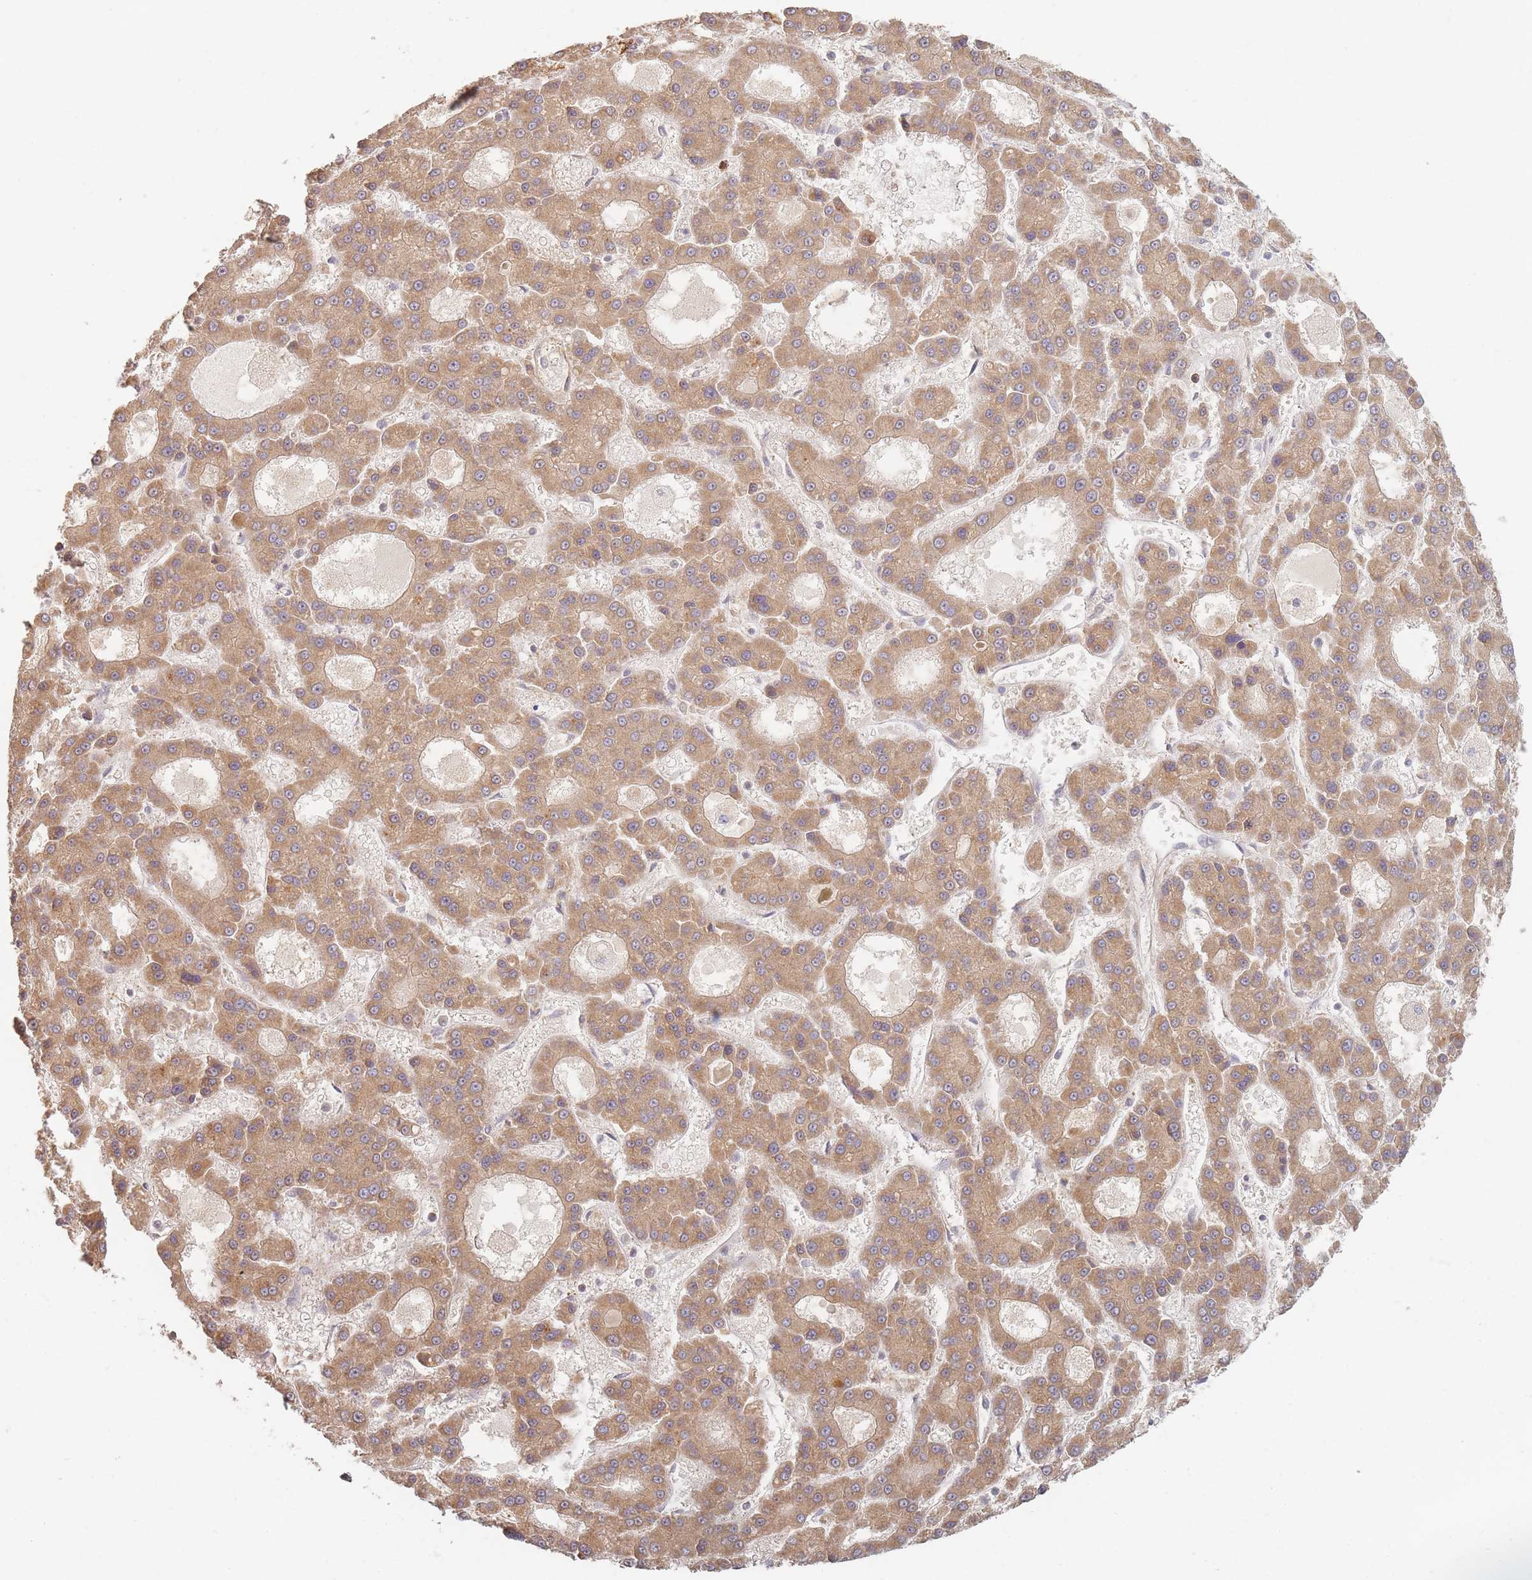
{"staining": {"intensity": "moderate", "quantity": ">75%", "location": "cytoplasmic/membranous"}, "tissue": "liver cancer", "cell_type": "Tumor cells", "image_type": "cancer", "snomed": [{"axis": "morphology", "description": "Carcinoma, Hepatocellular, NOS"}, {"axis": "topography", "description": "Liver"}], "caption": "Immunohistochemistry (IHC) histopathology image of hepatocellular carcinoma (liver) stained for a protein (brown), which demonstrates medium levels of moderate cytoplasmic/membranous positivity in approximately >75% of tumor cells.", "gene": "MRPS6", "patient": {"sex": "male", "age": 70}}